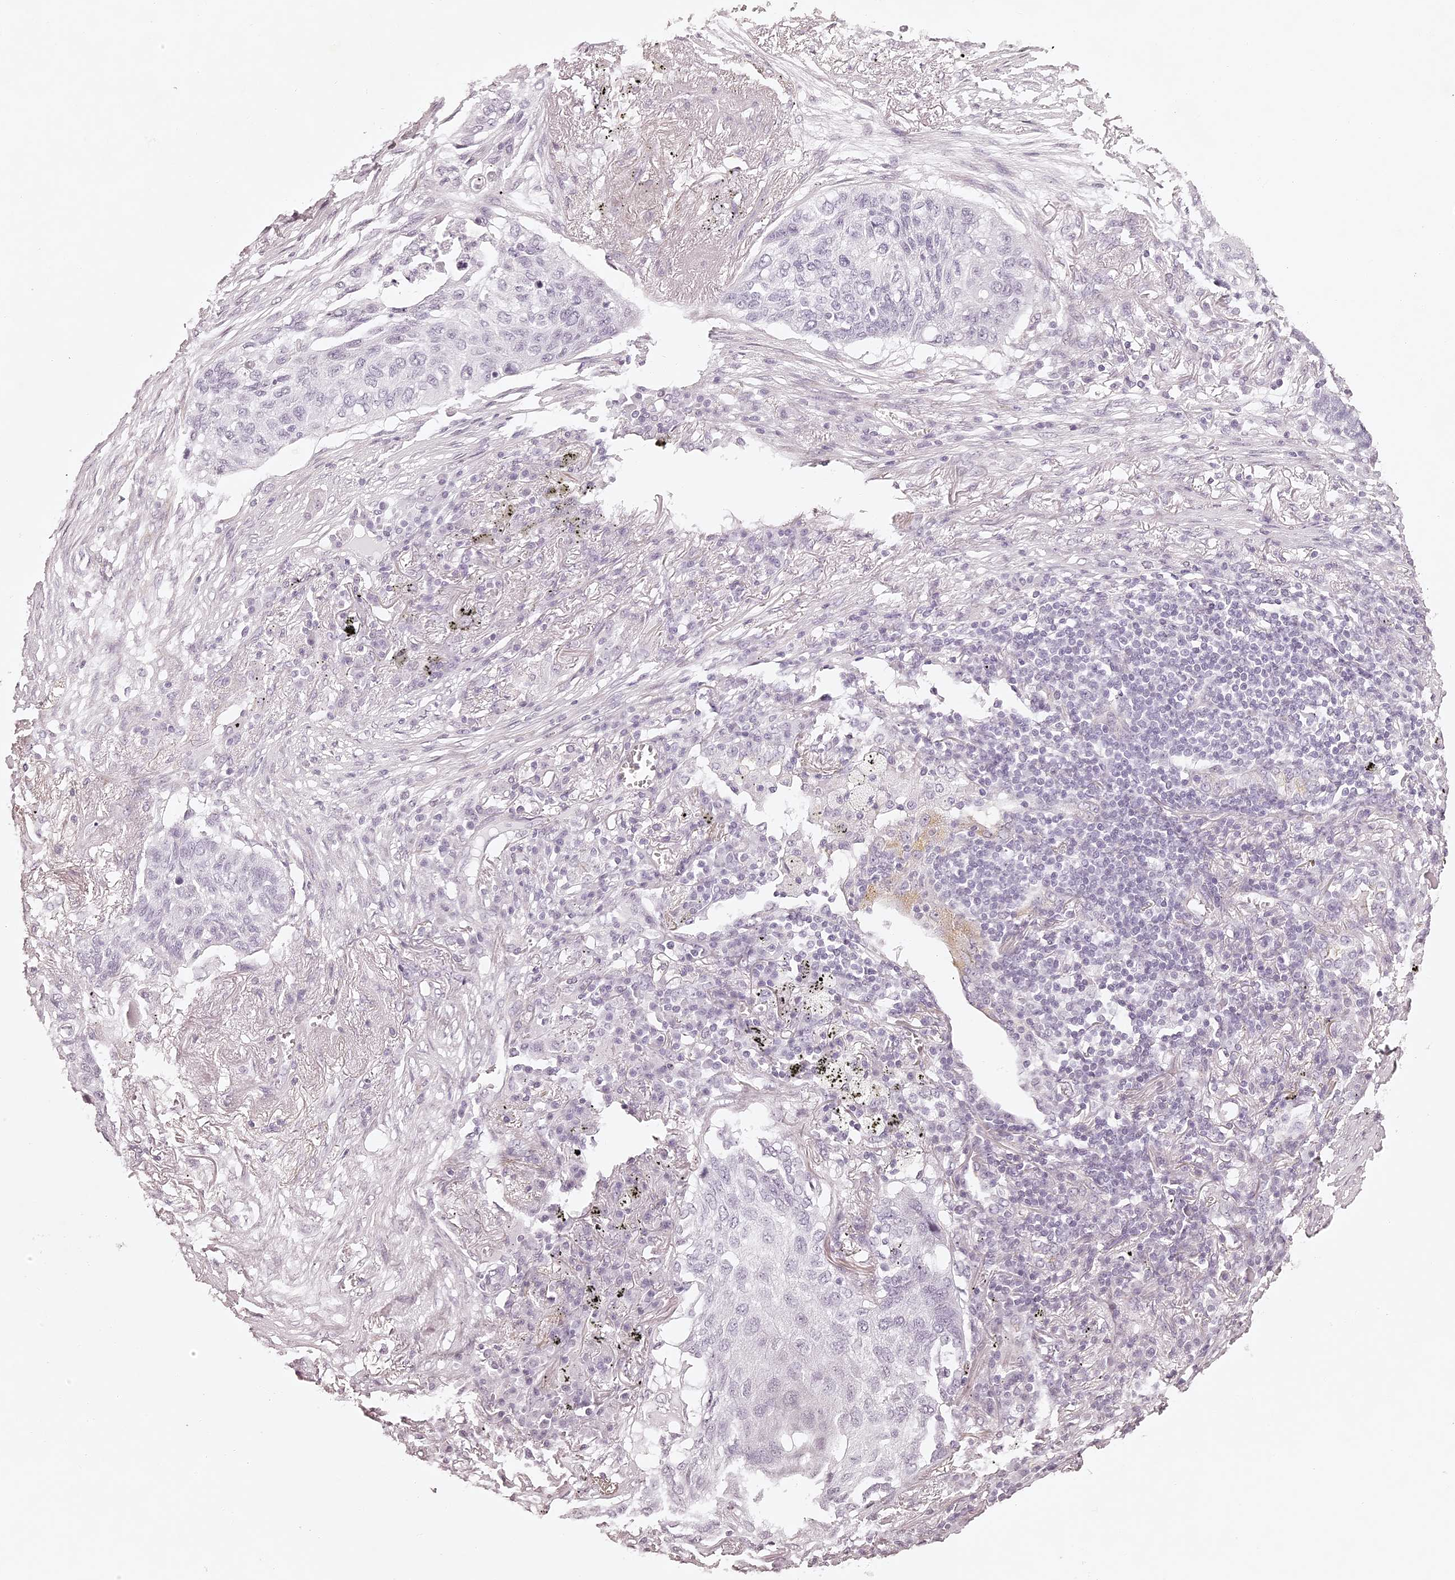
{"staining": {"intensity": "negative", "quantity": "none", "location": "none"}, "tissue": "lung cancer", "cell_type": "Tumor cells", "image_type": "cancer", "snomed": [{"axis": "morphology", "description": "Squamous cell carcinoma, NOS"}, {"axis": "topography", "description": "Lung"}], "caption": "High magnification brightfield microscopy of squamous cell carcinoma (lung) stained with DAB (3,3'-diaminobenzidine) (brown) and counterstained with hematoxylin (blue): tumor cells show no significant positivity.", "gene": "ELAPOR1", "patient": {"sex": "female", "age": 63}}